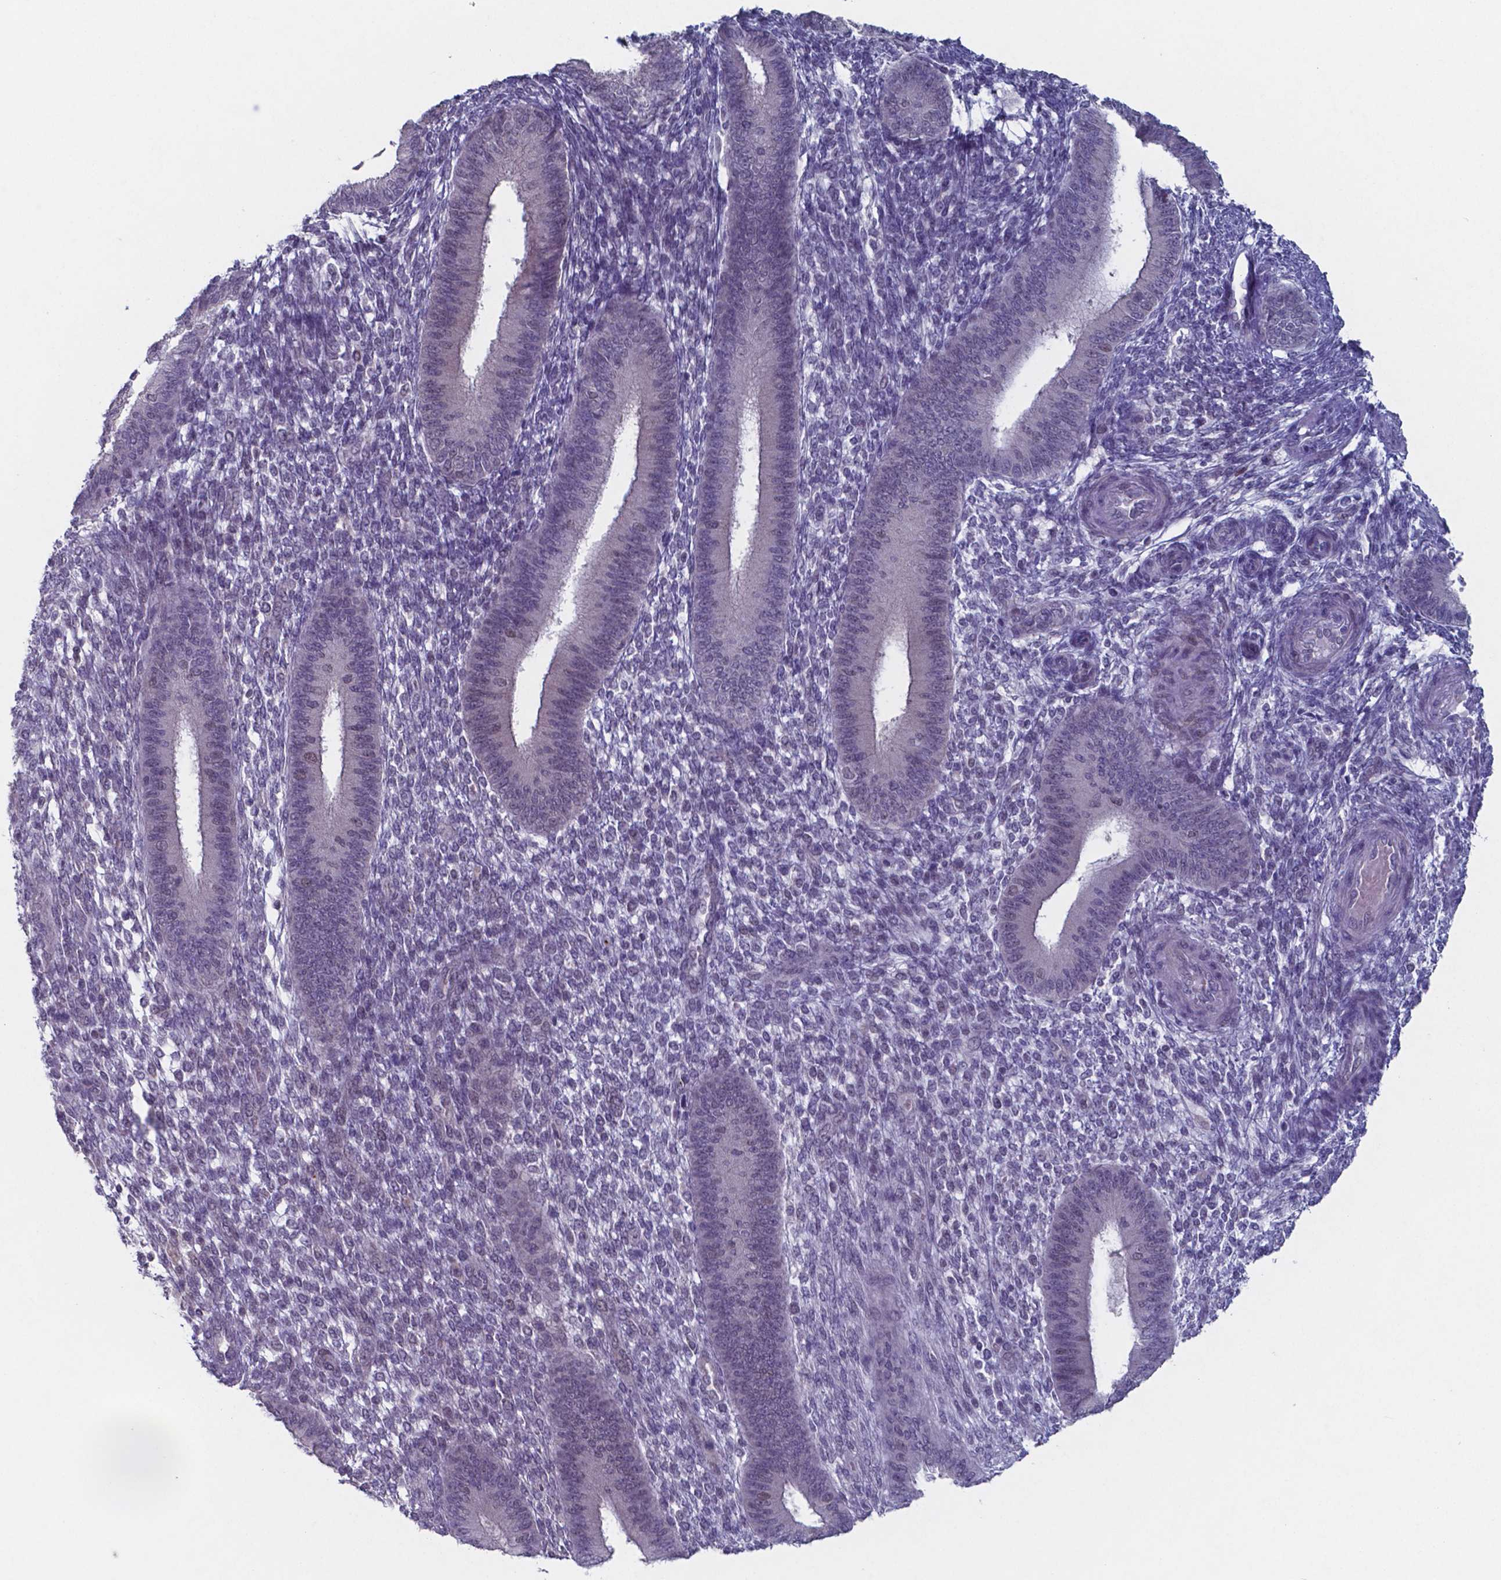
{"staining": {"intensity": "negative", "quantity": "none", "location": "none"}, "tissue": "endometrium", "cell_type": "Cells in endometrial stroma", "image_type": "normal", "snomed": [{"axis": "morphology", "description": "Normal tissue, NOS"}, {"axis": "topography", "description": "Endometrium"}], "caption": "Cells in endometrial stroma are negative for protein expression in benign human endometrium. The staining is performed using DAB brown chromogen with nuclei counter-stained in using hematoxylin.", "gene": "TDP2", "patient": {"sex": "female", "age": 39}}